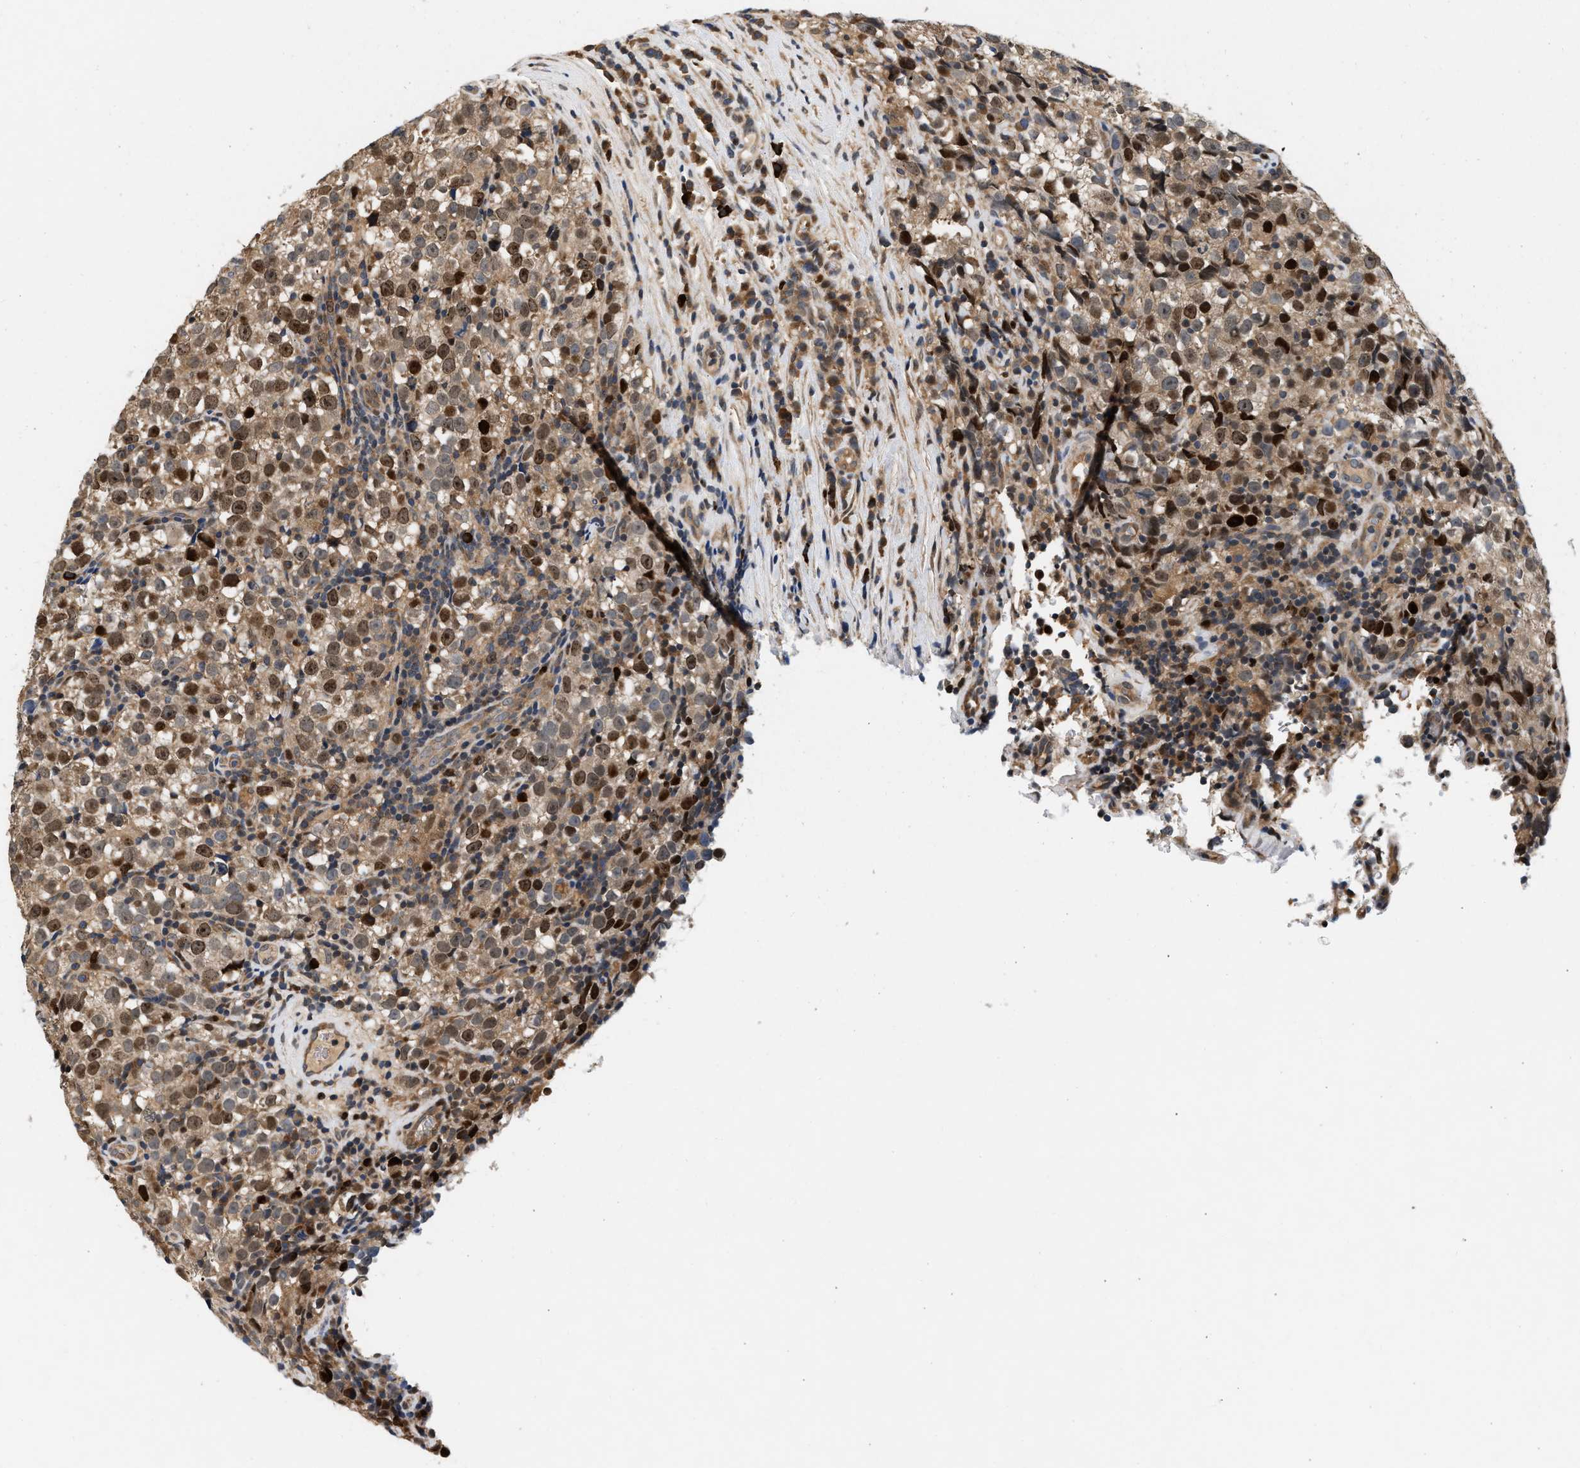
{"staining": {"intensity": "moderate", "quantity": ">75%", "location": "cytoplasmic/membranous,nuclear"}, "tissue": "testis cancer", "cell_type": "Tumor cells", "image_type": "cancer", "snomed": [{"axis": "morphology", "description": "Normal tissue, NOS"}, {"axis": "morphology", "description": "Seminoma, NOS"}, {"axis": "topography", "description": "Testis"}], "caption": "A photomicrograph showing moderate cytoplasmic/membranous and nuclear positivity in approximately >75% of tumor cells in testis cancer, as visualized by brown immunohistochemical staining.", "gene": "FAM78A", "patient": {"sex": "male", "age": 43}}